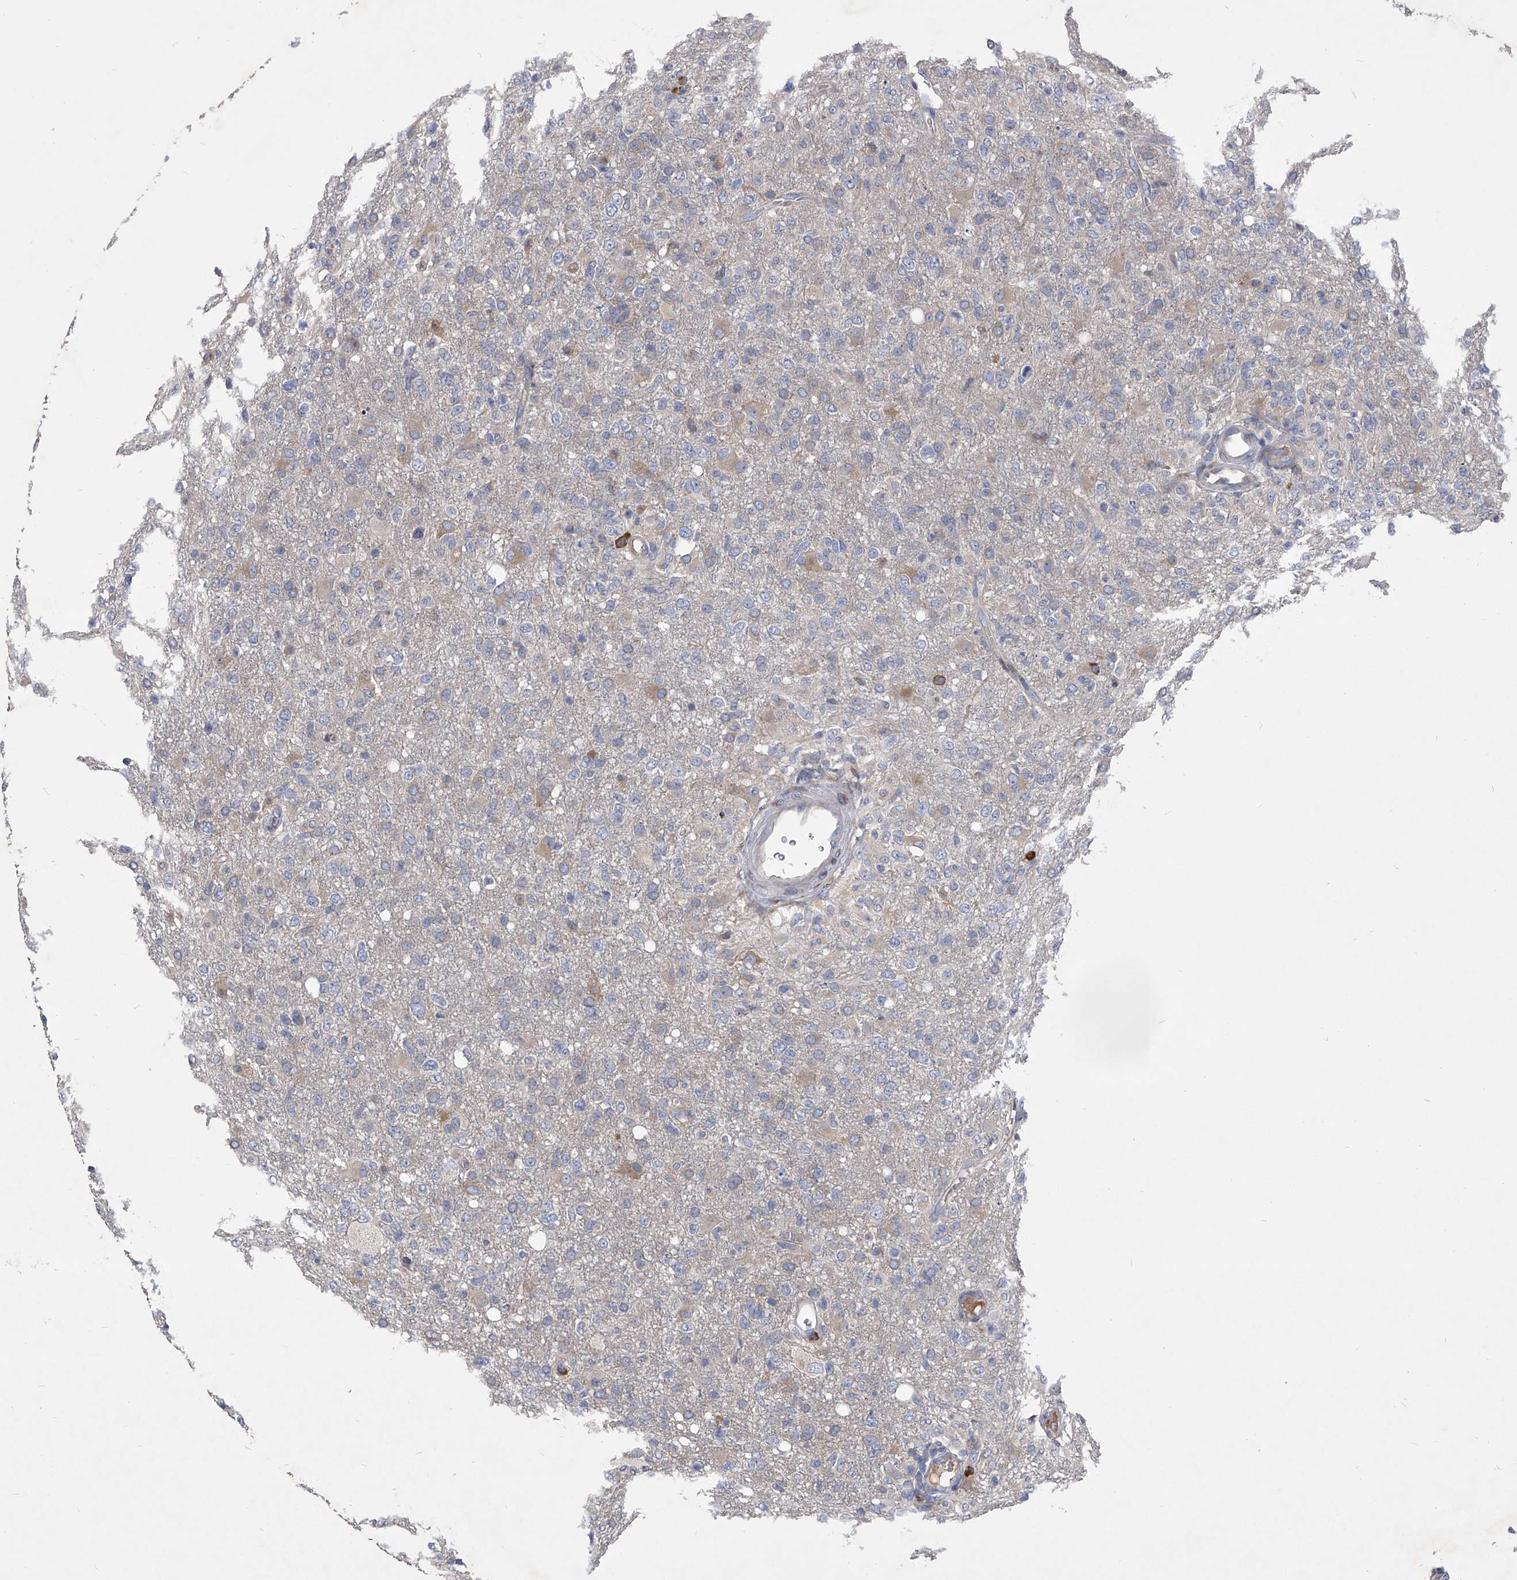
{"staining": {"intensity": "negative", "quantity": "none", "location": "none"}, "tissue": "glioma", "cell_type": "Tumor cells", "image_type": "cancer", "snomed": [{"axis": "morphology", "description": "Glioma, malignant, High grade"}, {"axis": "topography", "description": "Brain"}], "caption": "High power microscopy histopathology image of an immunohistochemistry histopathology image of glioma, revealing no significant expression in tumor cells.", "gene": "CCR4", "patient": {"sex": "female", "age": 57}}